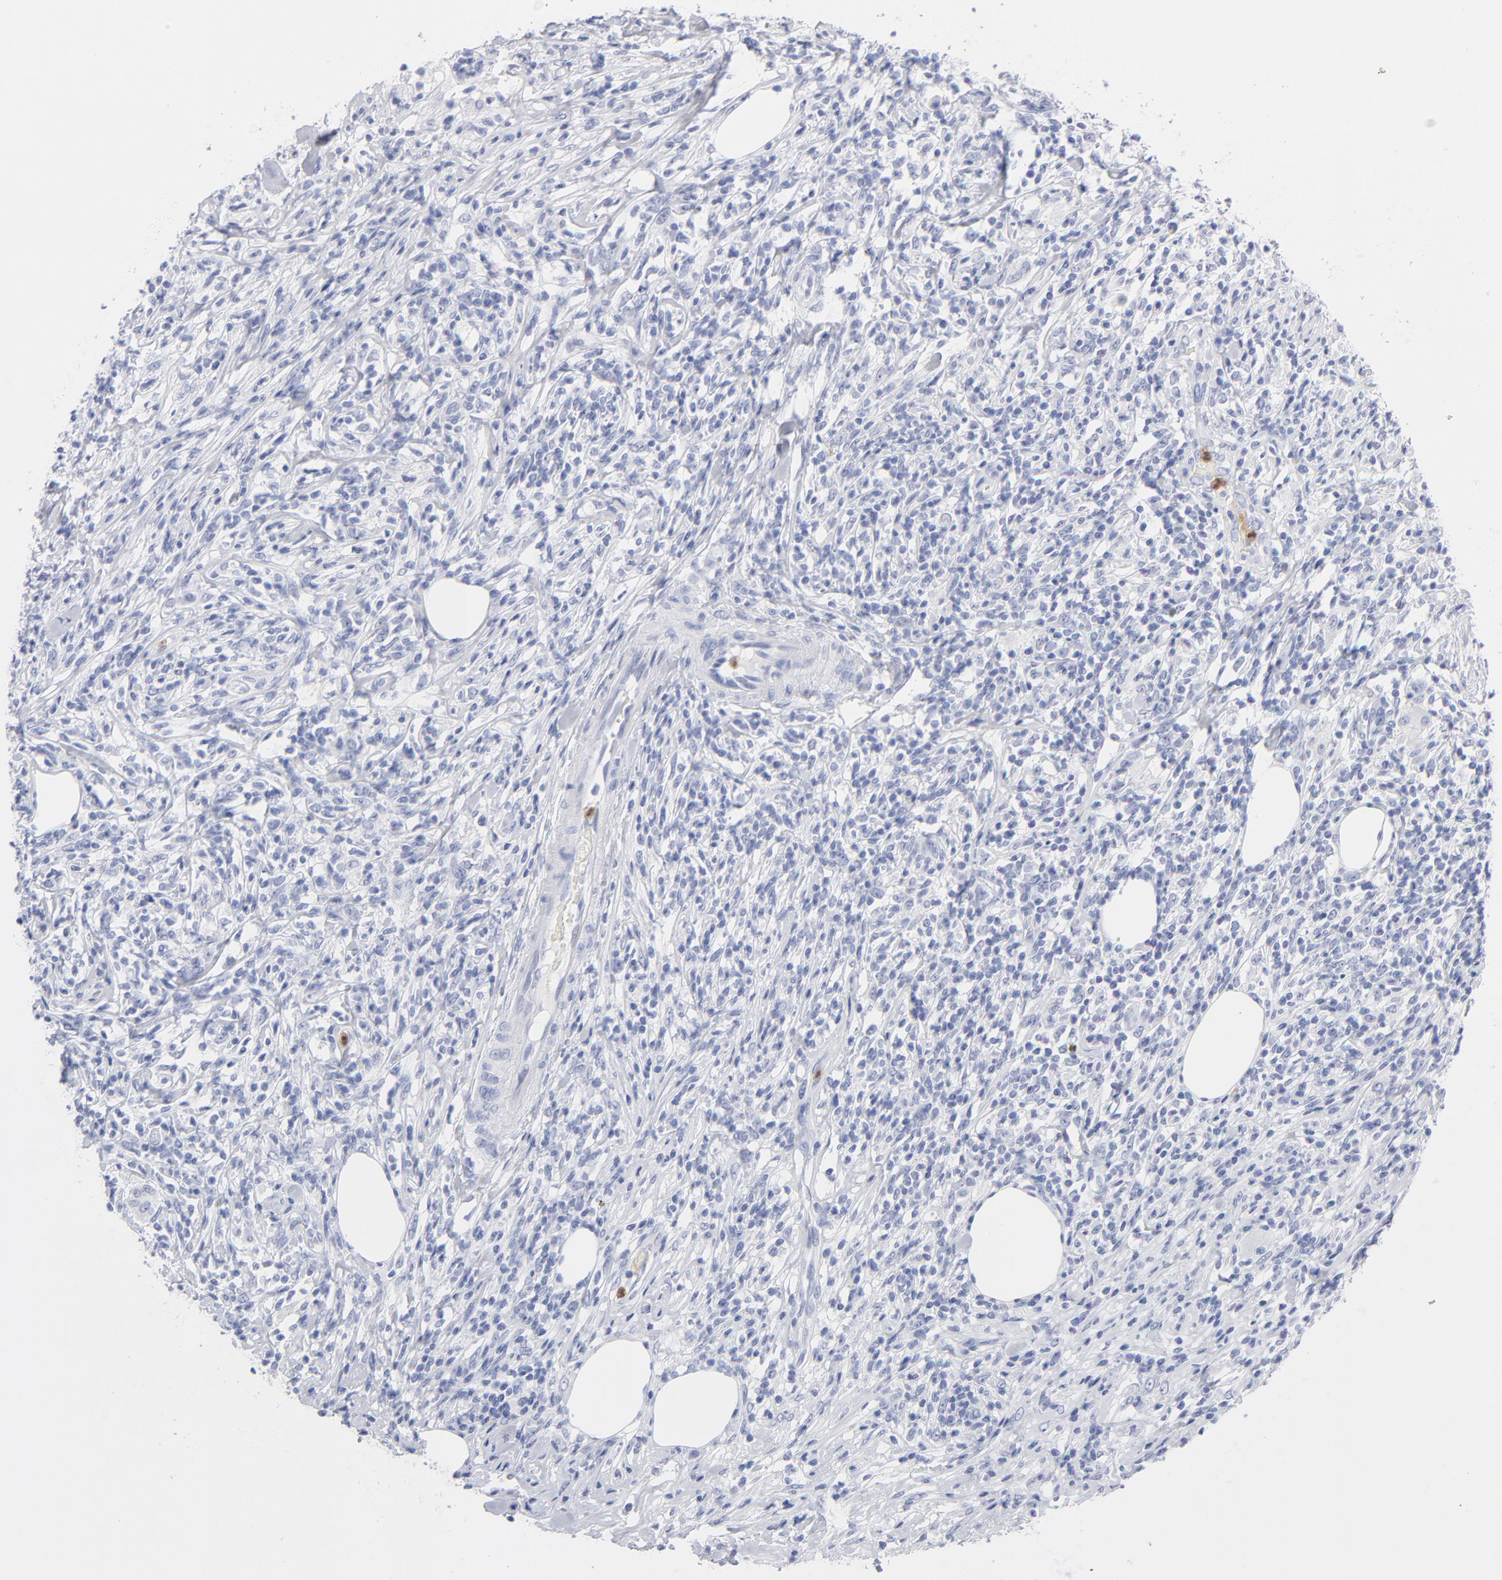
{"staining": {"intensity": "negative", "quantity": "none", "location": "none"}, "tissue": "lymphoma", "cell_type": "Tumor cells", "image_type": "cancer", "snomed": [{"axis": "morphology", "description": "Malignant lymphoma, non-Hodgkin's type, High grade"}, {"axis": "topography", "description": "Lymph node"}], "caption": "A histopathology image of human malignant lymphoma, non-Hodgkin's type (high-grade) is negative for staining in tumor cells. (DAB (3,3'-diaminobenzidine) immunohistochemistry (IHC) visualized using brightfield microscopy, high magnification).", "gene": "ARG1", "patient": {"sex": "female", "age": 84}}